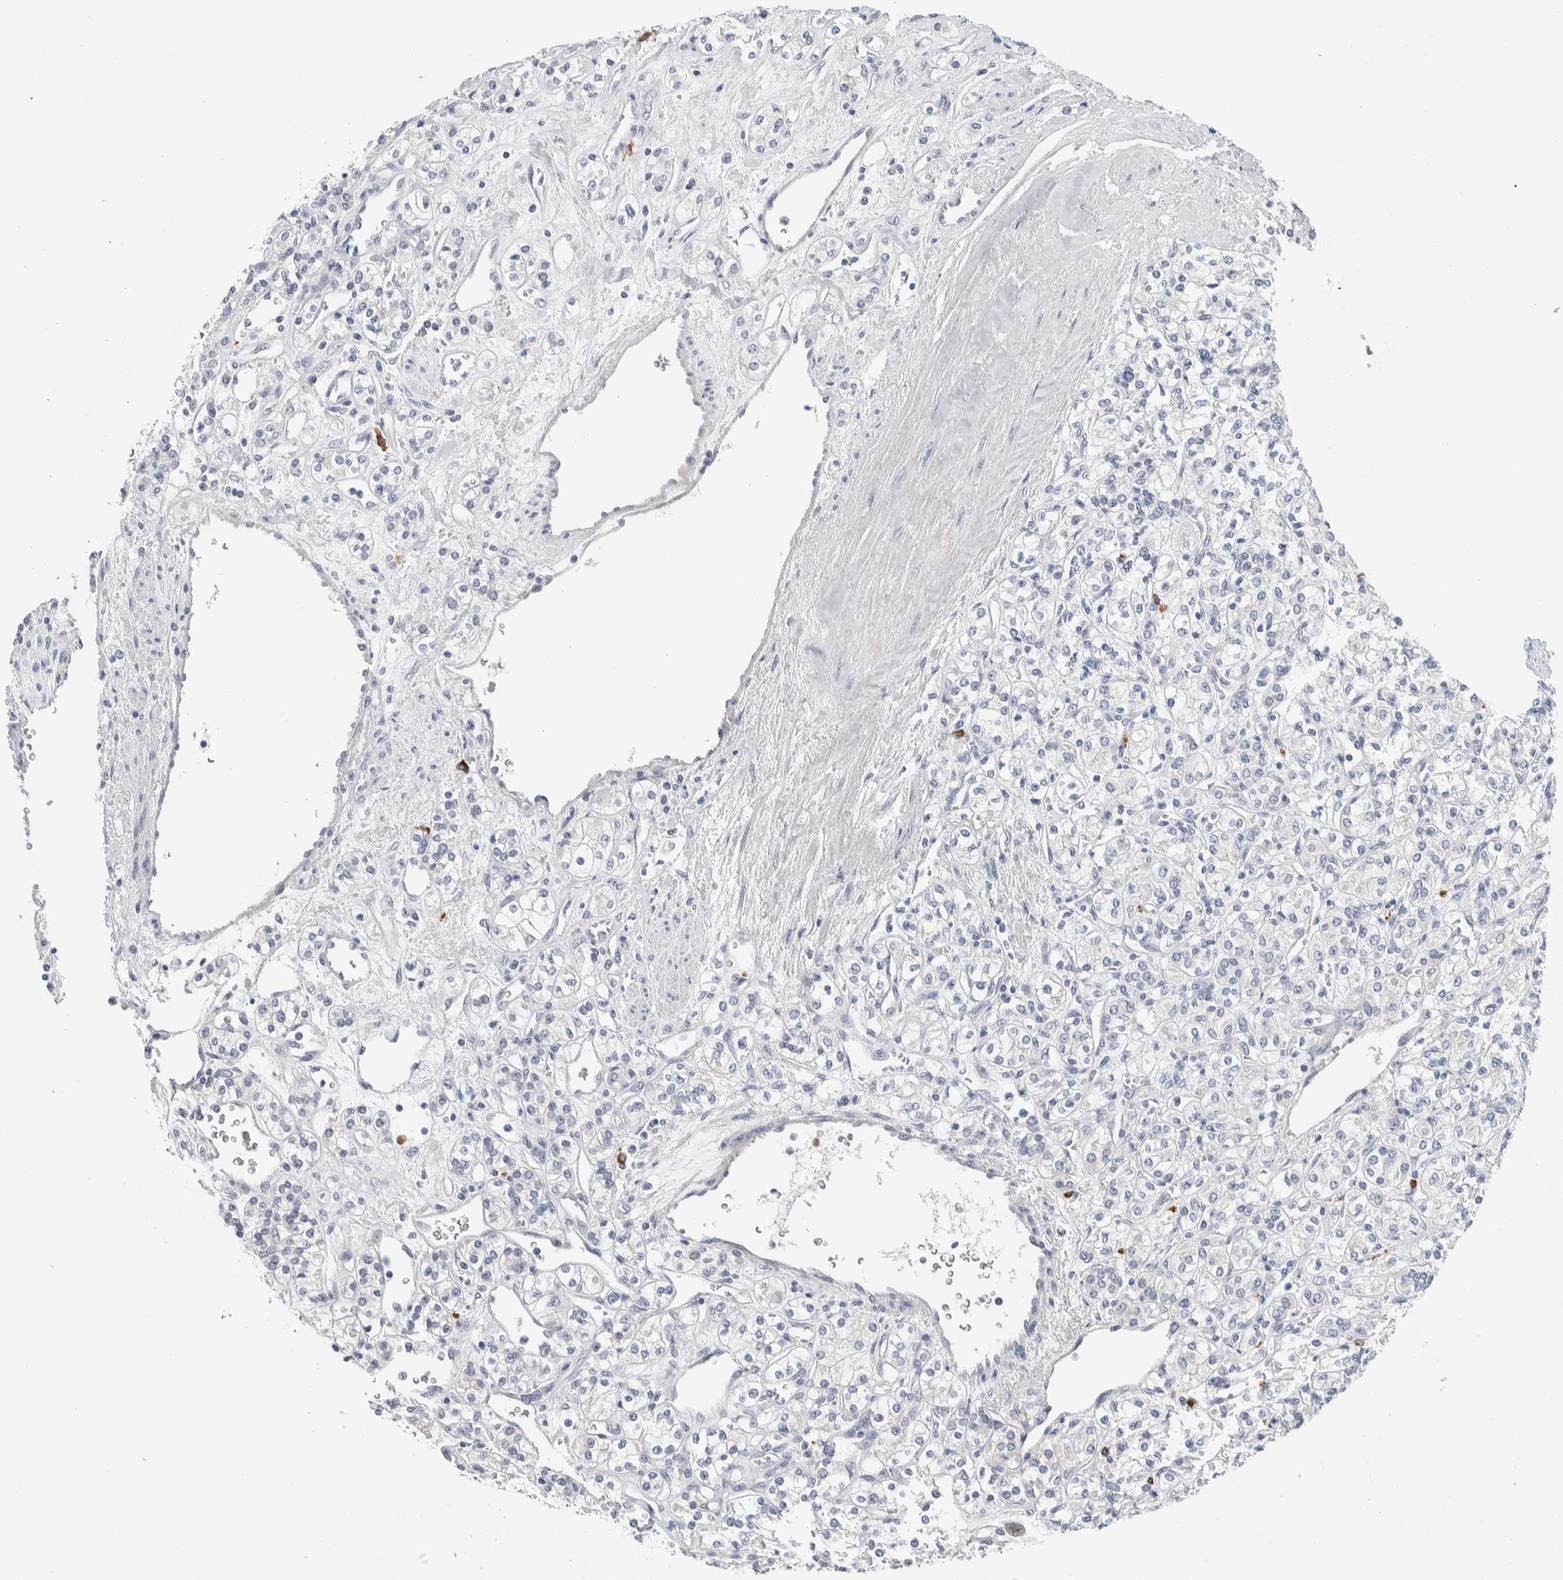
{"staining": {"intensity": "negative", "quantity": "none", "location": "none"}, "tissue": "renal cancer", "cell_type": "Tumor cells", "image_type": "cancer", "snomed": [{"axis": "morphology", "description": "Adenocarcinoma, NOS"}, {"axis": "topography", "description": "Kidney"}], "caption": "Immunohistochemistry image of neoplastic tissue: human renal cancer (adenocarcinoma) stained with DAB reveals no significant protein expression in tumor cells.", "gene": "SCN2A", "patient": {"sex": "male", "age": 77}}